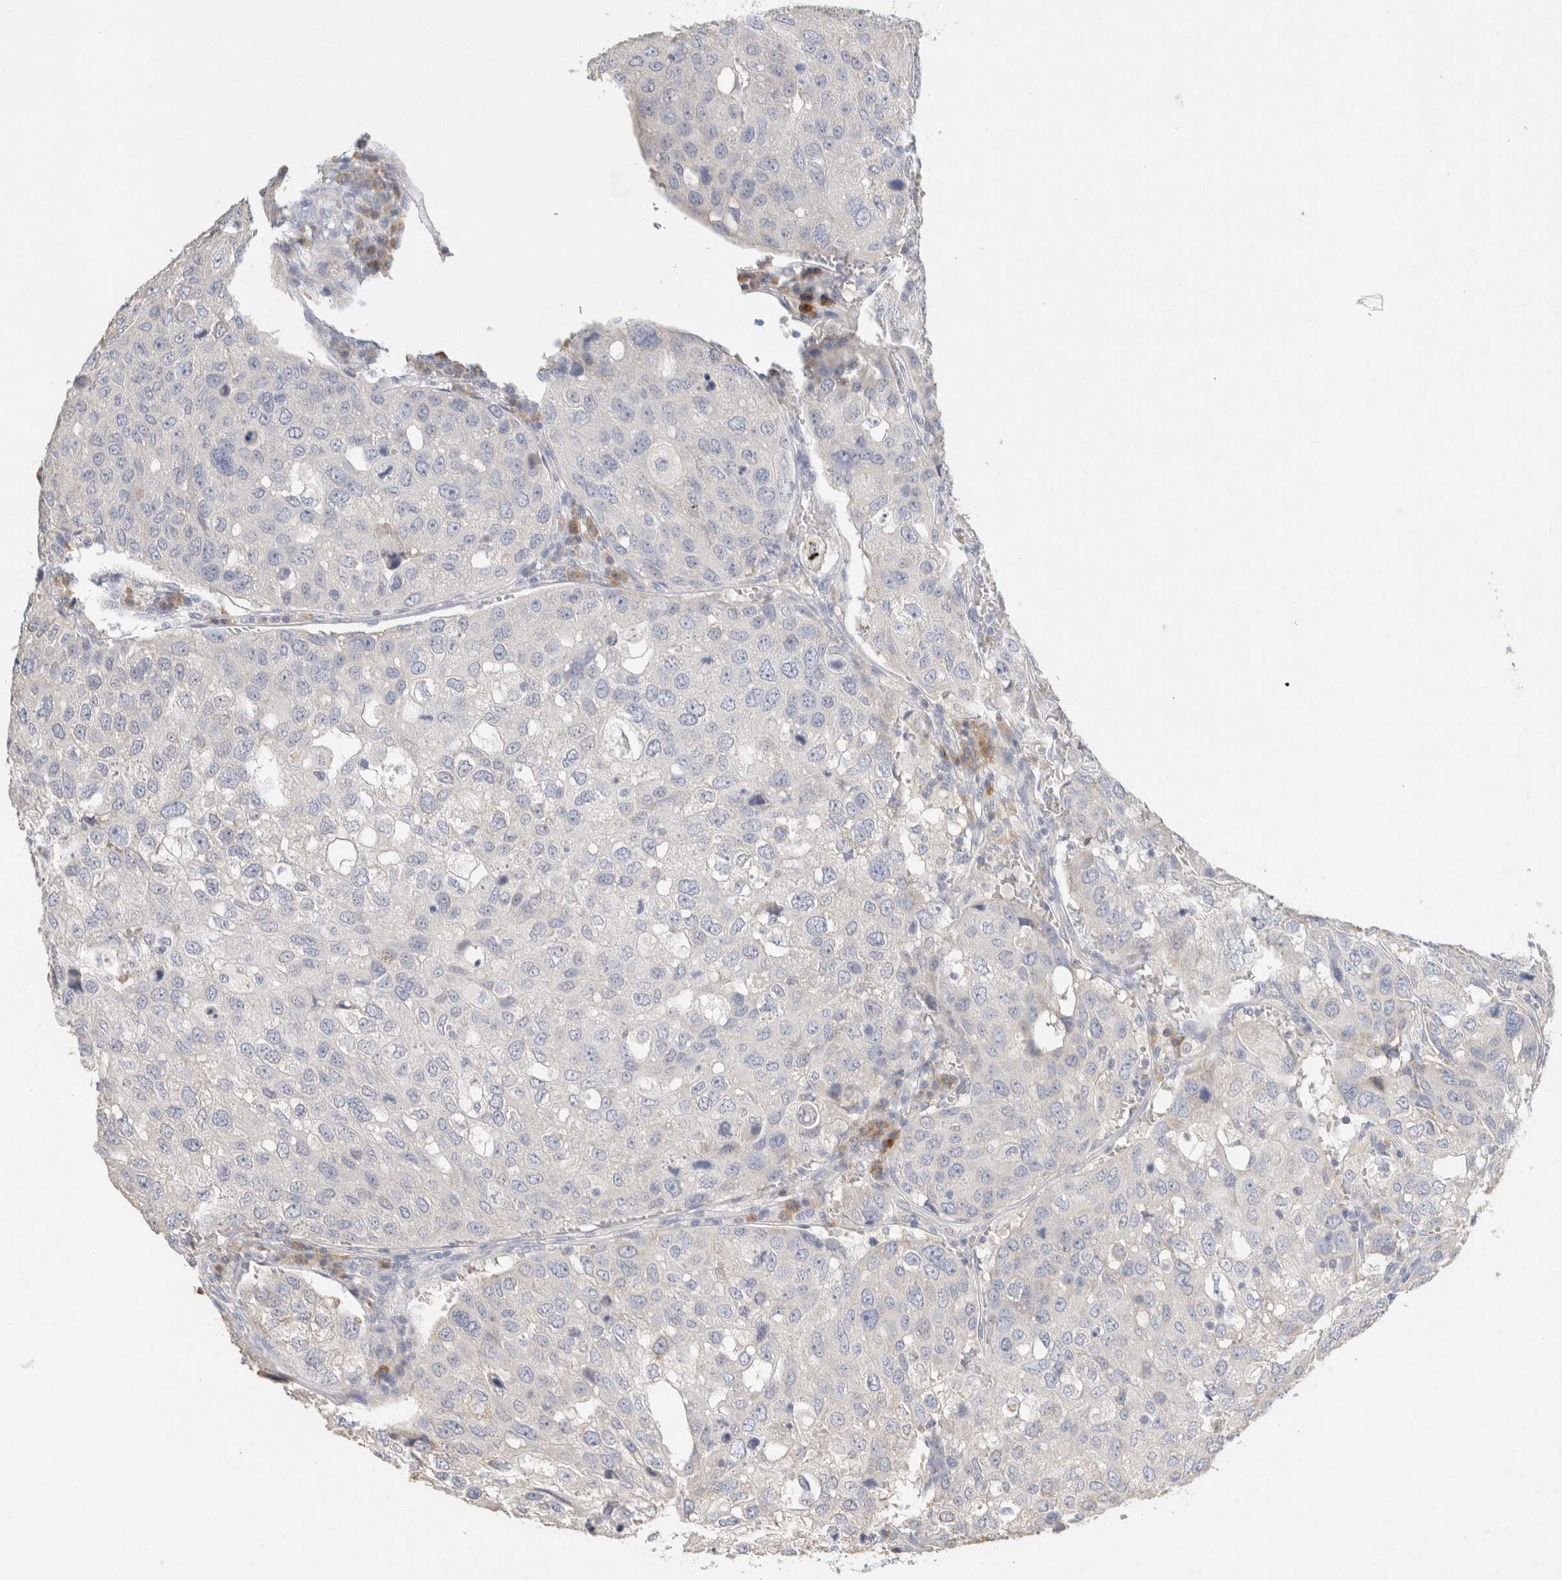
{"staining": {"intensity": "negative", "quantity": "none", "location": "none"}, "tissue": "urothelial cancer", "cell_type": "Tumor cells", "image_type": "cancer", "snomed": [{"axis": "morphology", "description": "Urothelial carcinoma, High grade"}, {"axis": "topography", "description": "Lymph node"}, {"axis": "topography", "description": "Urinary bladder"}], "caption": "The immunohistochemistry histopathology image has no significant positivity in tumor cells of high-grade urothelial carcinoma tissue. Brightfield microscopy of immunohistochemistry stained with DAB (brown) and hematoxylin (blue), captured at high magnification.", "gene": "NEFM", "patient": {"sex": "male", "age": 51}}